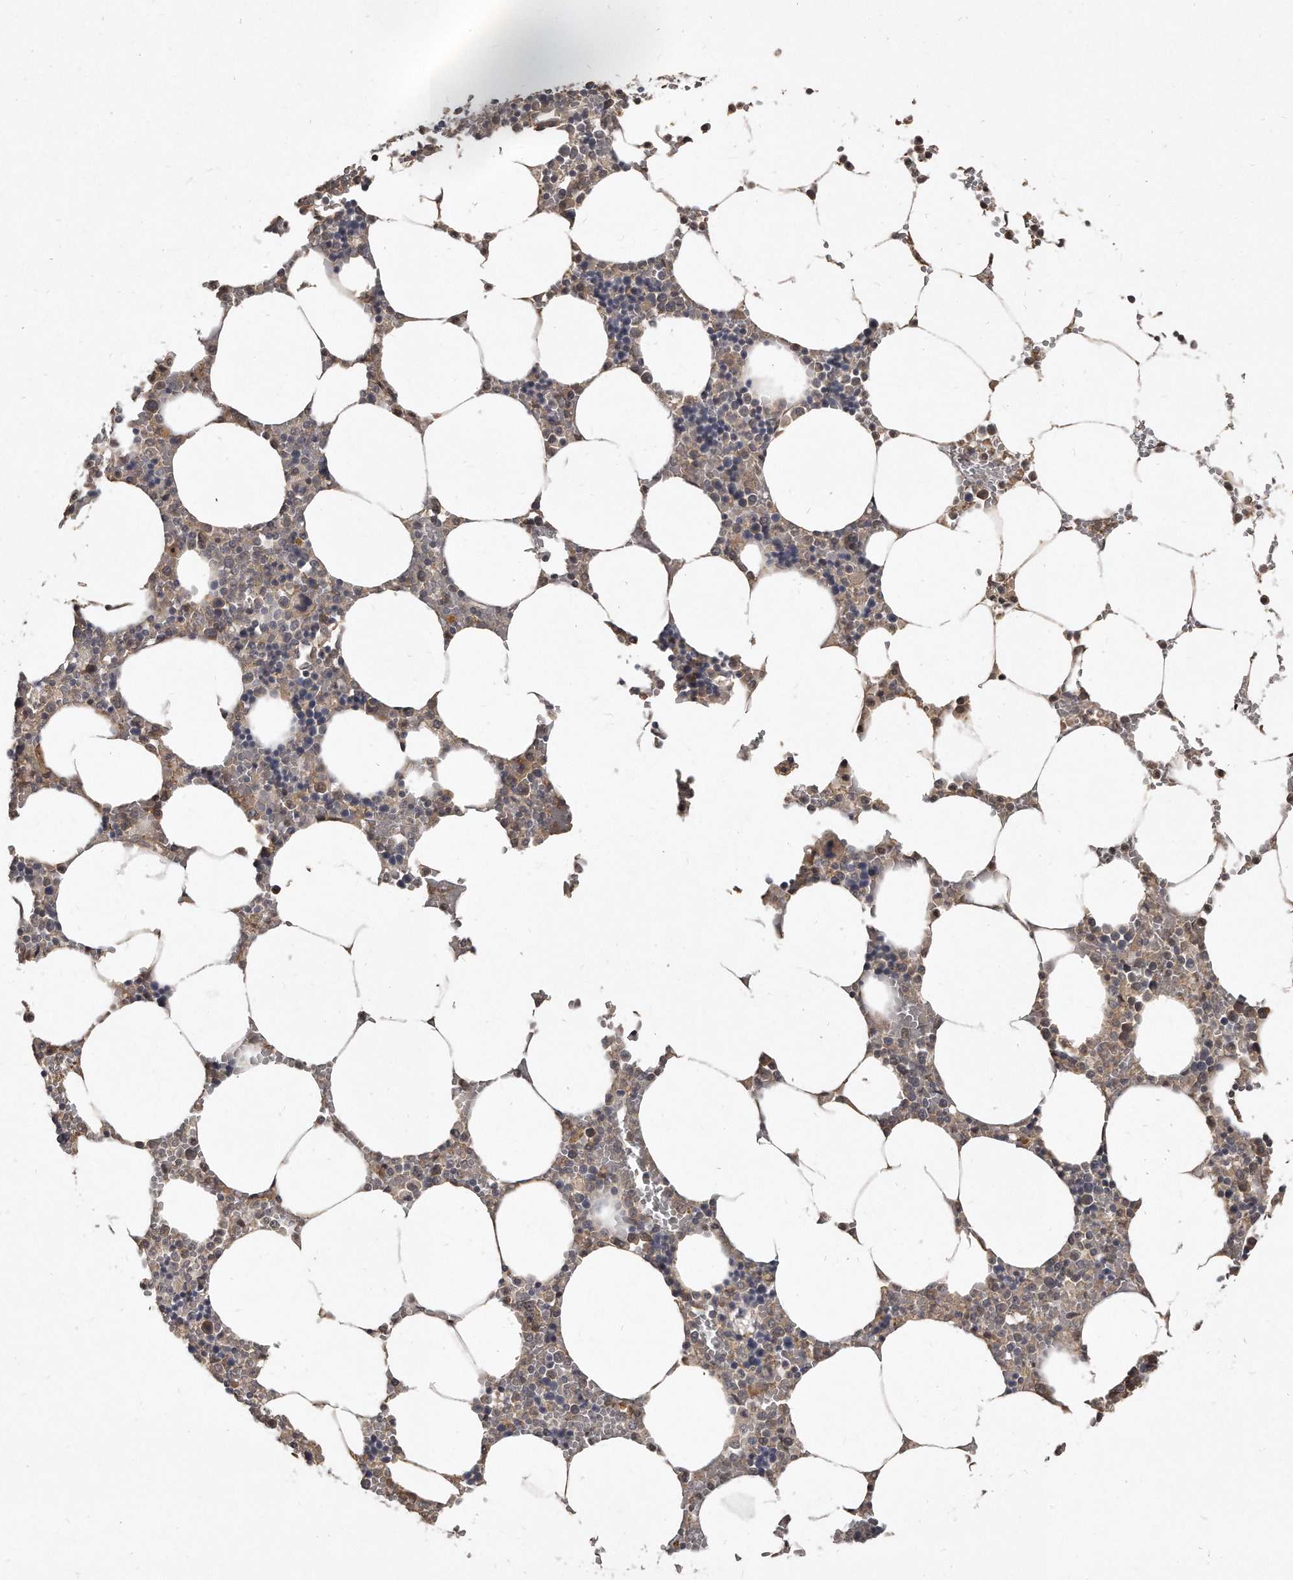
{"staining": {"intensity": "moderate", "quantity": "<25%", "location": "cytoplasmic/membranous"}, "tissue": "bone marrow", "cell_type": "Hematopoietic cells", "image_type": "normal", "snomed": [{"axis": "morphology", "description": "Normal tissue, NOS"}, {"axis": "topography", "description": "Bone marrow"}], "caption": "A brown stain labels moderate cytoplasmic/membranous staining of a protein in hematopoietic cells of unremarkable bone marrow. (DAB (3,3'-diaminobenzidine) = brown stain, brightfield microscopy at high magnification).", "gene": "GRB10", "patient": {"sex": "male", "age": 70}}